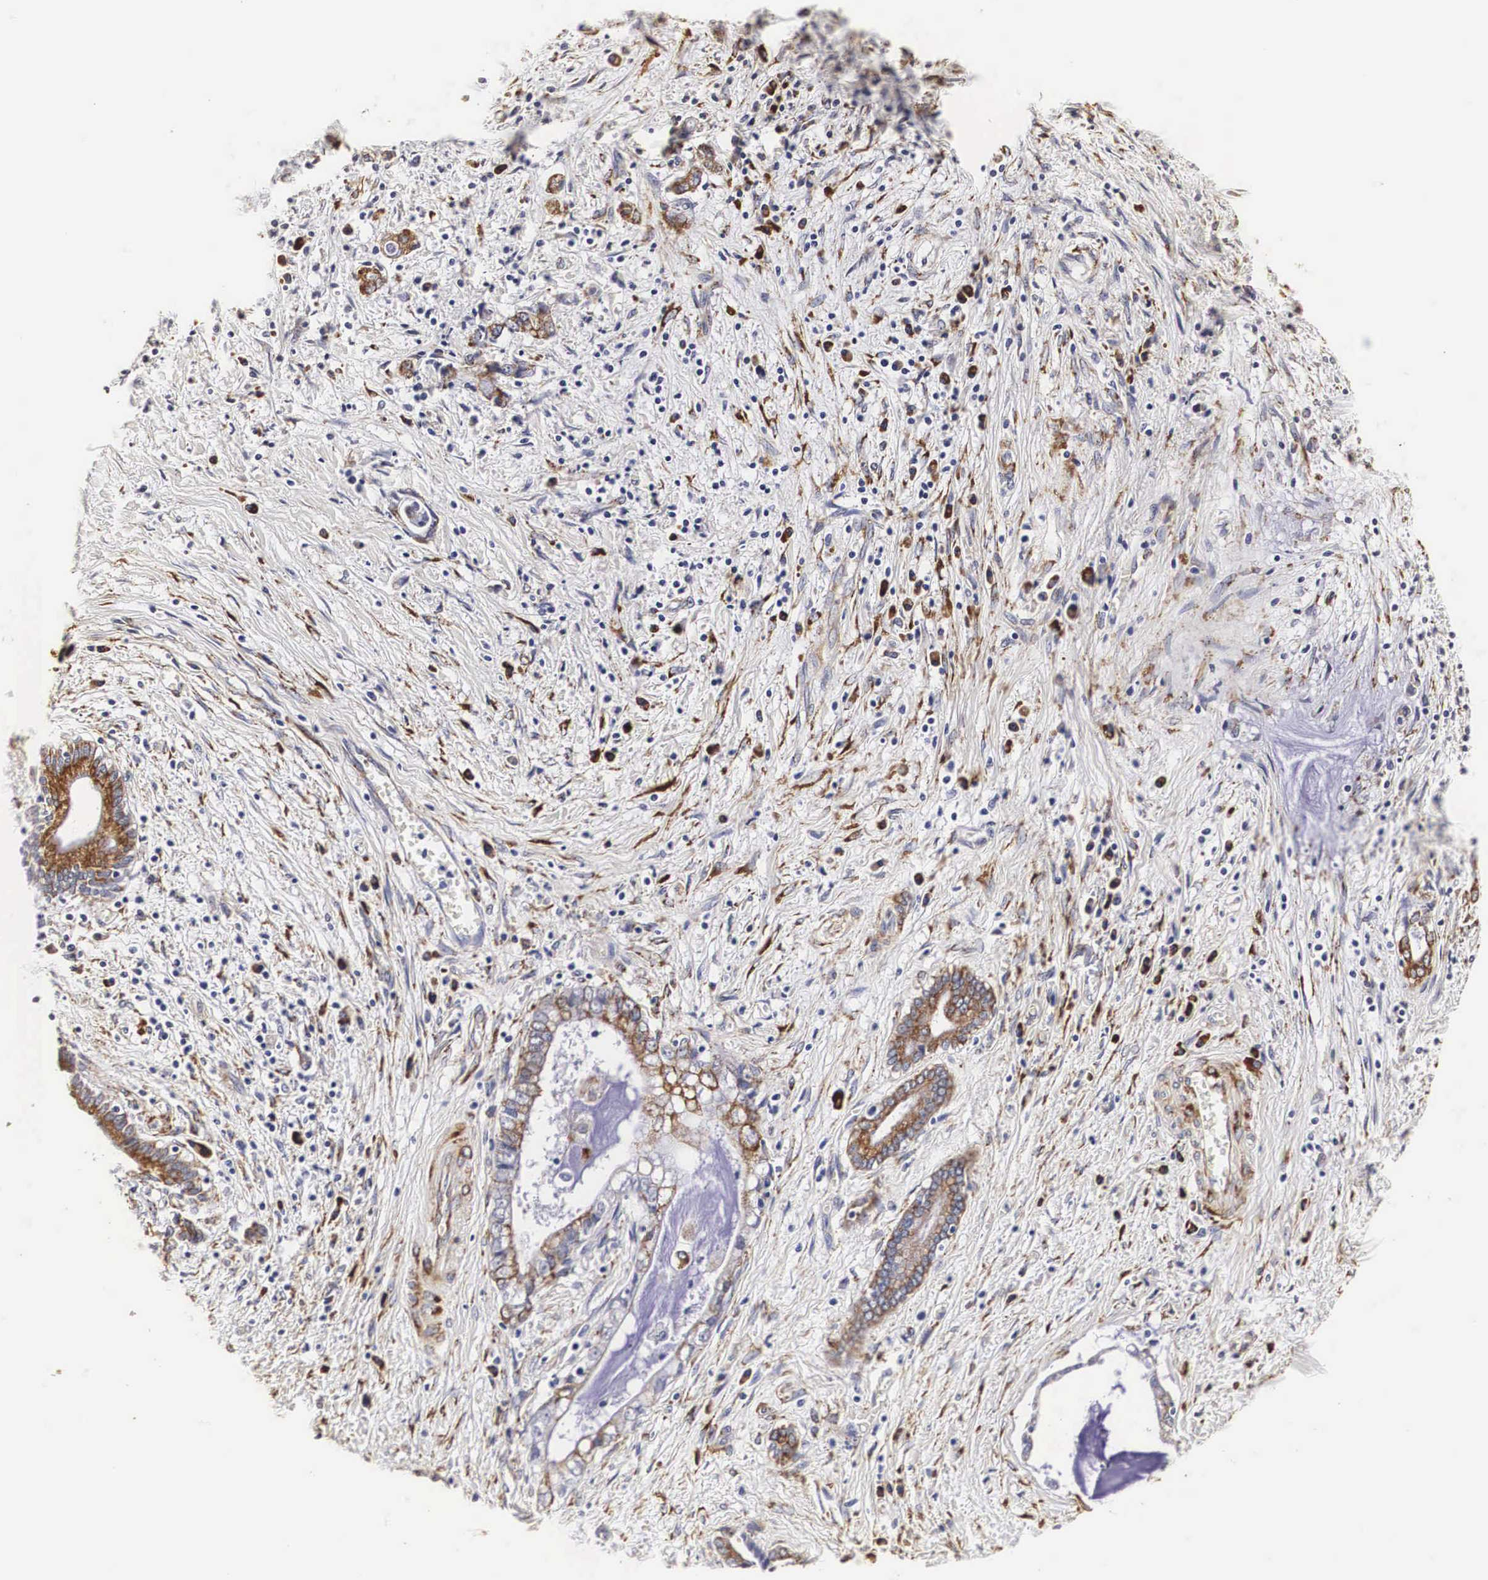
{"staining": {"intensity": "moderate", "quantity": ">75%", "location": "cytoplasmic/membranous"}, "tissue": "liver cancer", "cell_type": "Tumor cells", "image_type": "cancer", "snomed": [{"axis": "morphology", "description": "Cholangiocarcinoma"}, {"axis": "topography", "description": "Liver"}], "caption": "Protein expression analysis of liver cancer shows moderate cytoplasmic/membranous positivity in approximately >75% of tumor cells. The staining was performed using DAB to visualize the protein expression in brown, while the nuclei were stained in blue with hematoxylin (Magnification: 20x).", "gene": "CKAP4", "patient": {"sex": "male", "age": 57}}